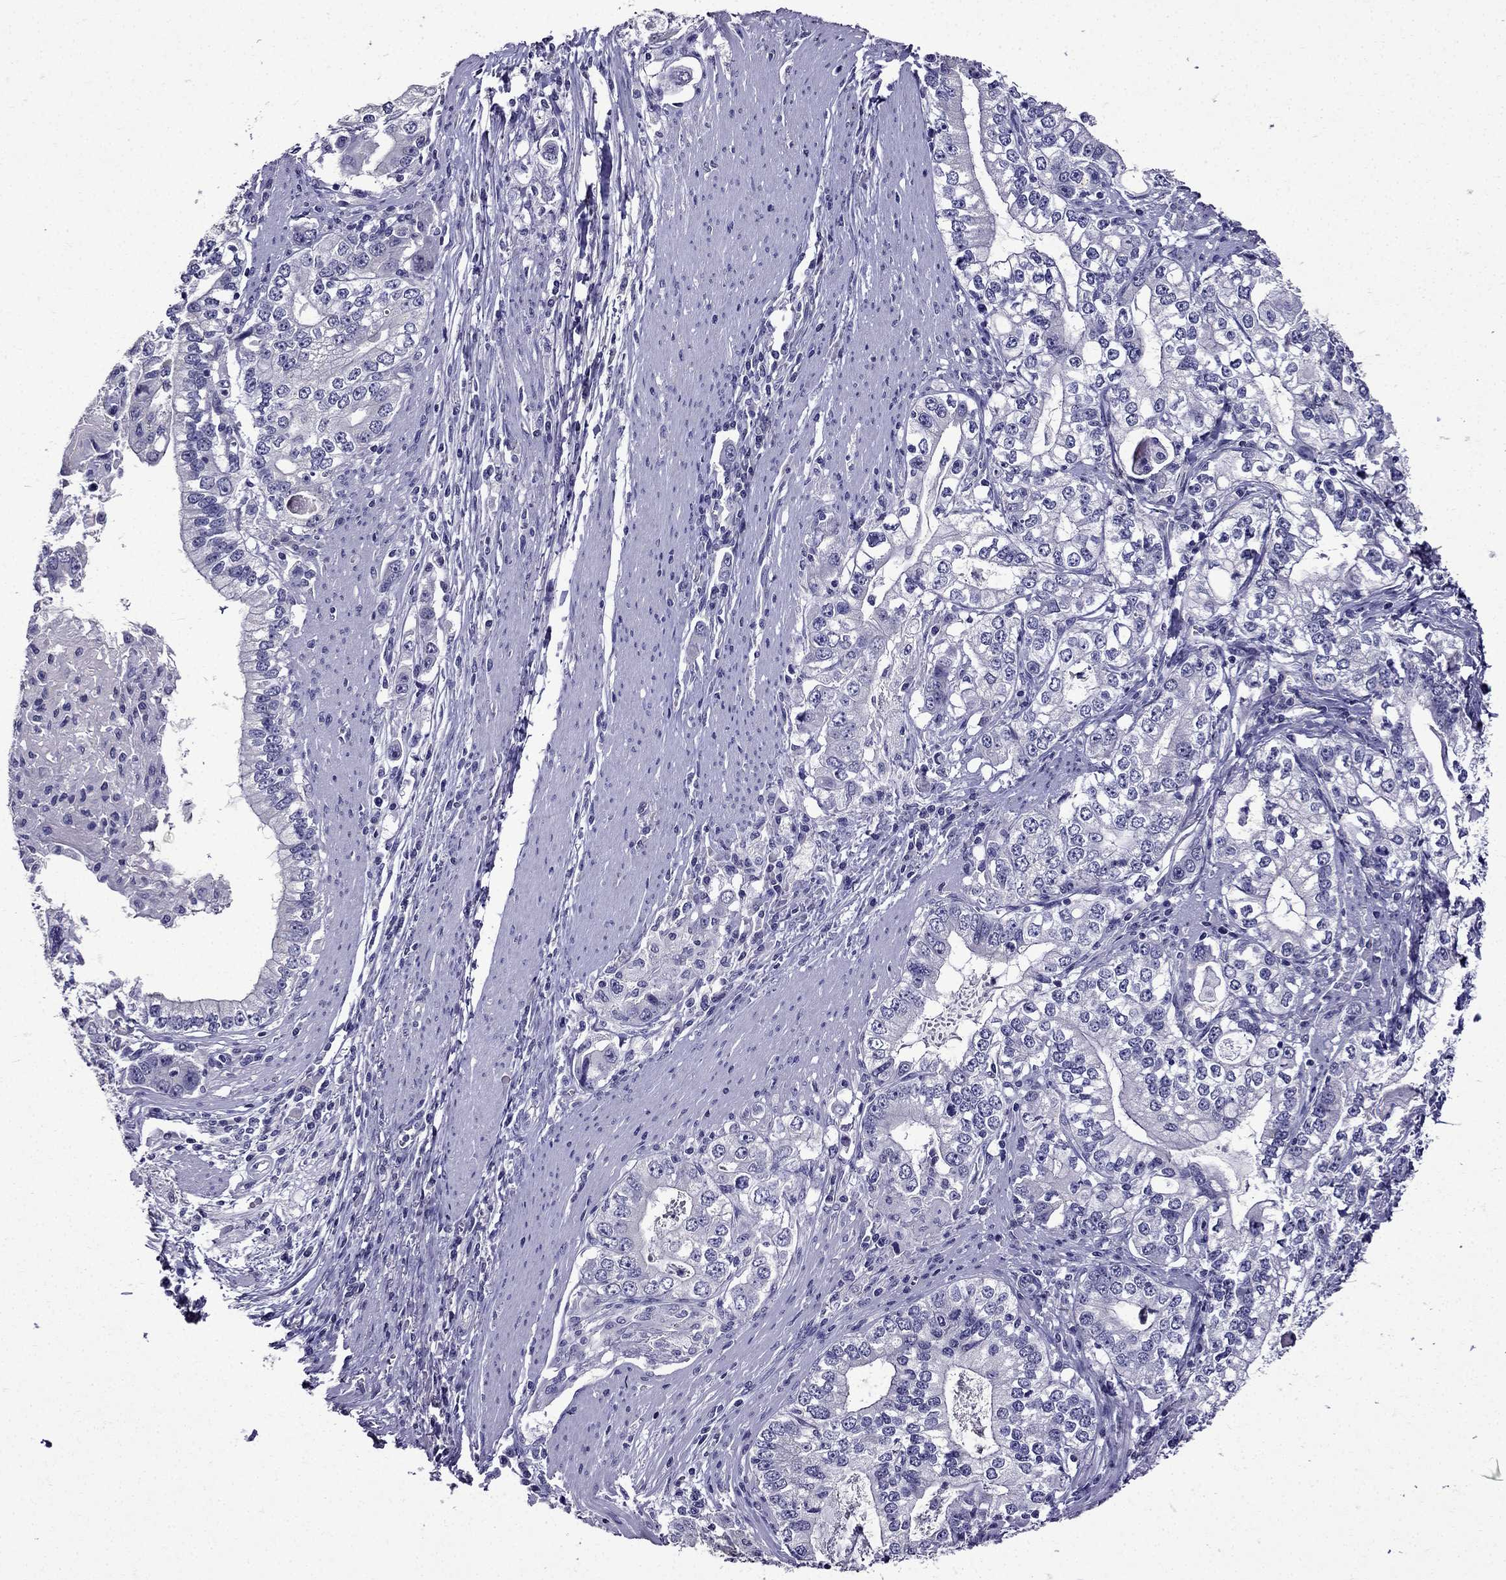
{"staining": {"intensity": "negative", "quantity": "none", "location": "none"}, "tissue": "stomach cancer", "cell_type": "Tumor cells", "image_type": "cancer", "snomed": [{"axis": "morphology", "description": "Adenocarcinoma, NOS"}, {"axis": "topography", "description": "Stomach, lower"}], "caption": "Immunohistochemical staining of human stomach cancer (adenocarcinoma) displays no significant expression in tumor cells.", "gene": "DNAH17", "patient": {"sex": "female", "age": 72}}